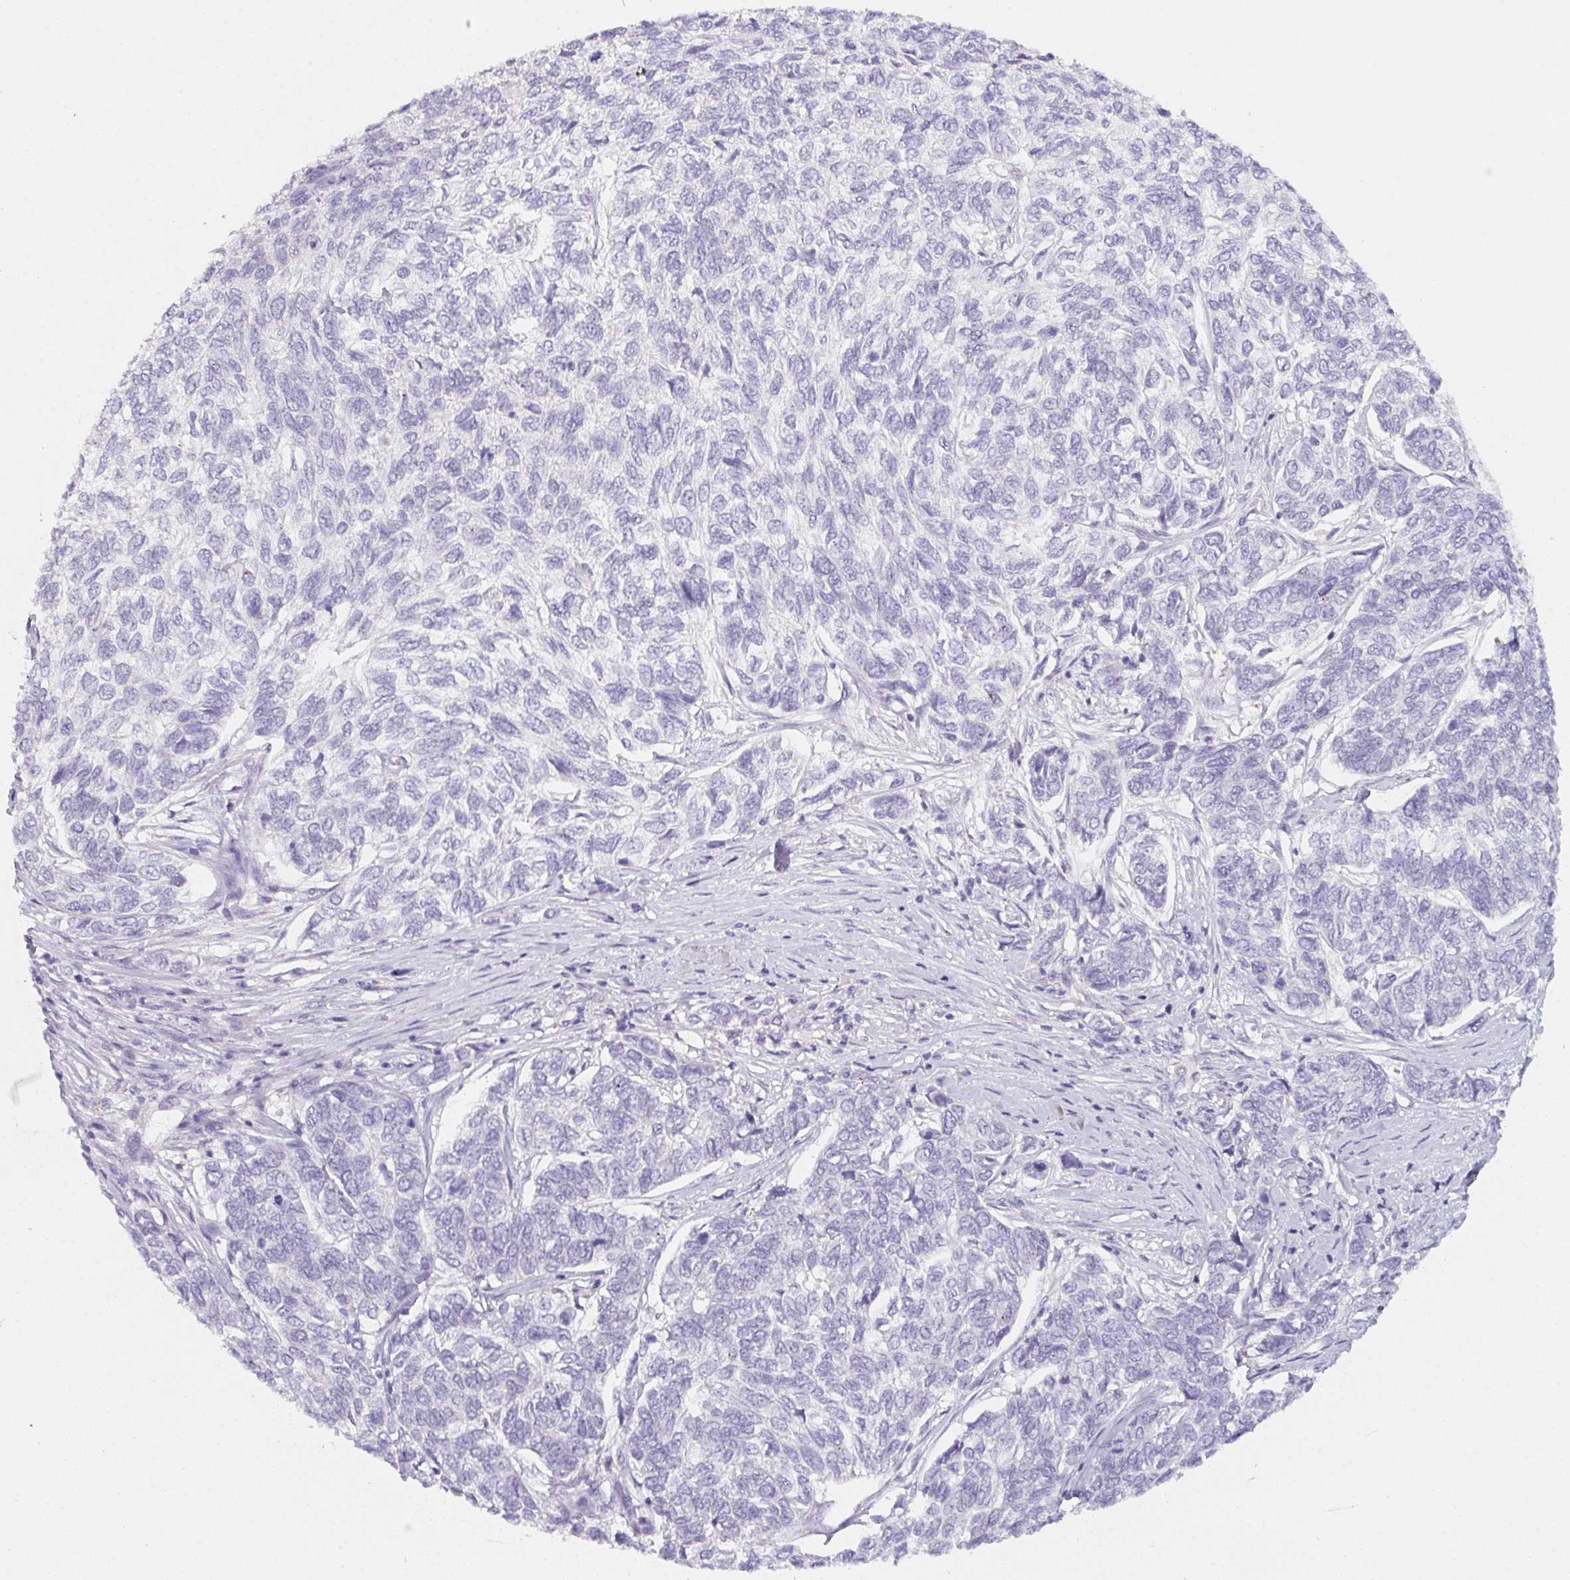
{"staining": {"intensity": "negative", "quantity": "none", "location": "none"}, "tissue": "skin cancer", "cell_type": "Tumor cells", "image_type": "cancer", "snomed": [{"axis": "morphology", "description": "Basal cell carcinoma"}, {"axis": "topography", "description": "Skin"}], "caption": "The immunohistochemistry (IHC) image has no significant positivity in tumor cells of skin cancer tissue.", "gene": "DCD", "patient": {"sex": "female", "age": 65}}